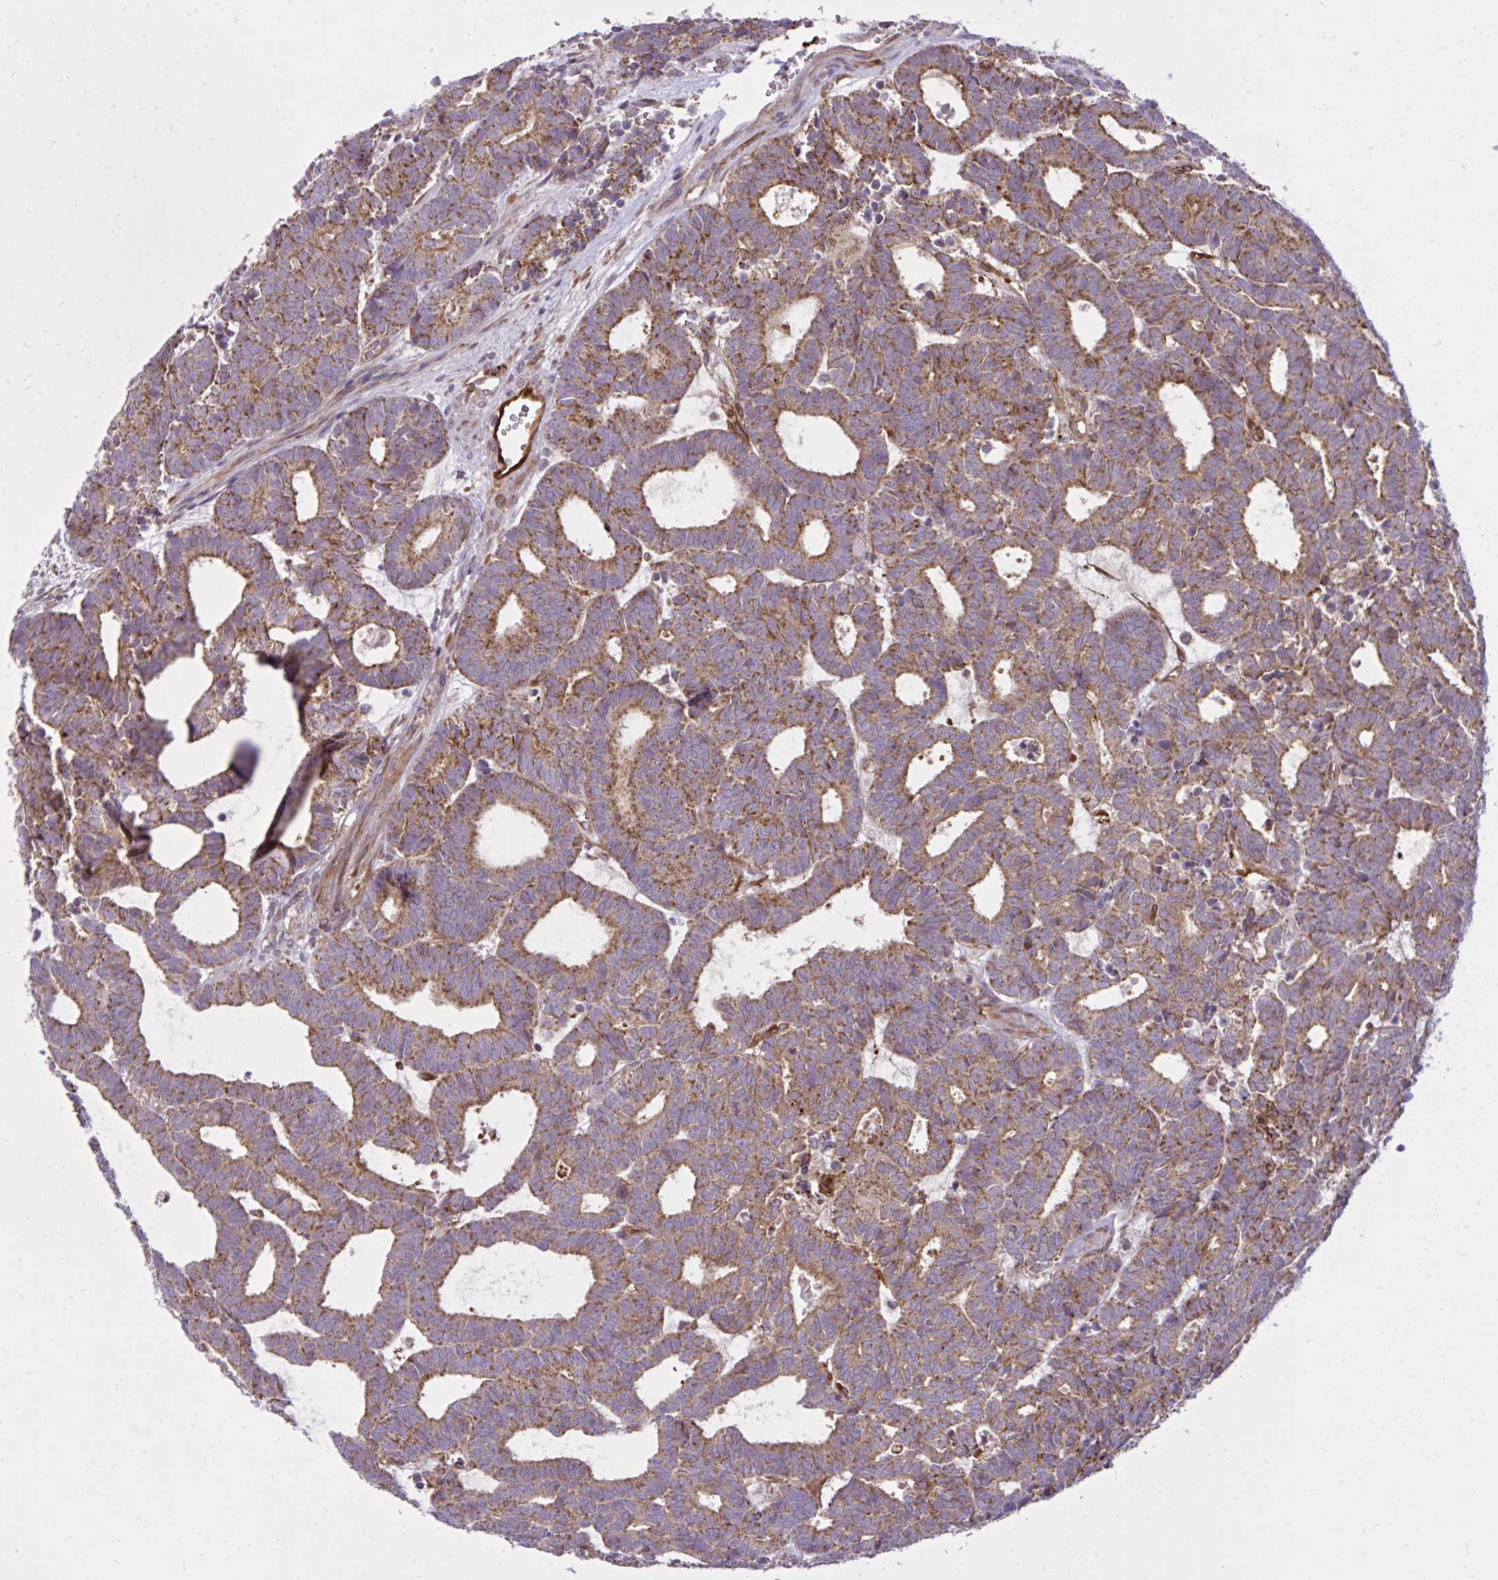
{"staining": {"intensity": "moderate", "quantity": ">75%", "location": "cytoplasmic/membranous"}, "tissue": "head and neck cancer", "cell_type": "Tumor cells", "image_type": "cancer", "snomed": [{"axis": "morphology", "description": "Adenocarcinoma, NOS"}, {"axis": "topography", "description": "Head-Neck"}], "caption": "Immunohistochemical staining of human head and neck cancer (adenocarcinoma) demonstrates medium levels of moderate cytoplasmic/membranous protein expression in approximately >75% of tumor cells.", "gene": "LIMS1", "patient": {"sex": "female", "age": 81}}